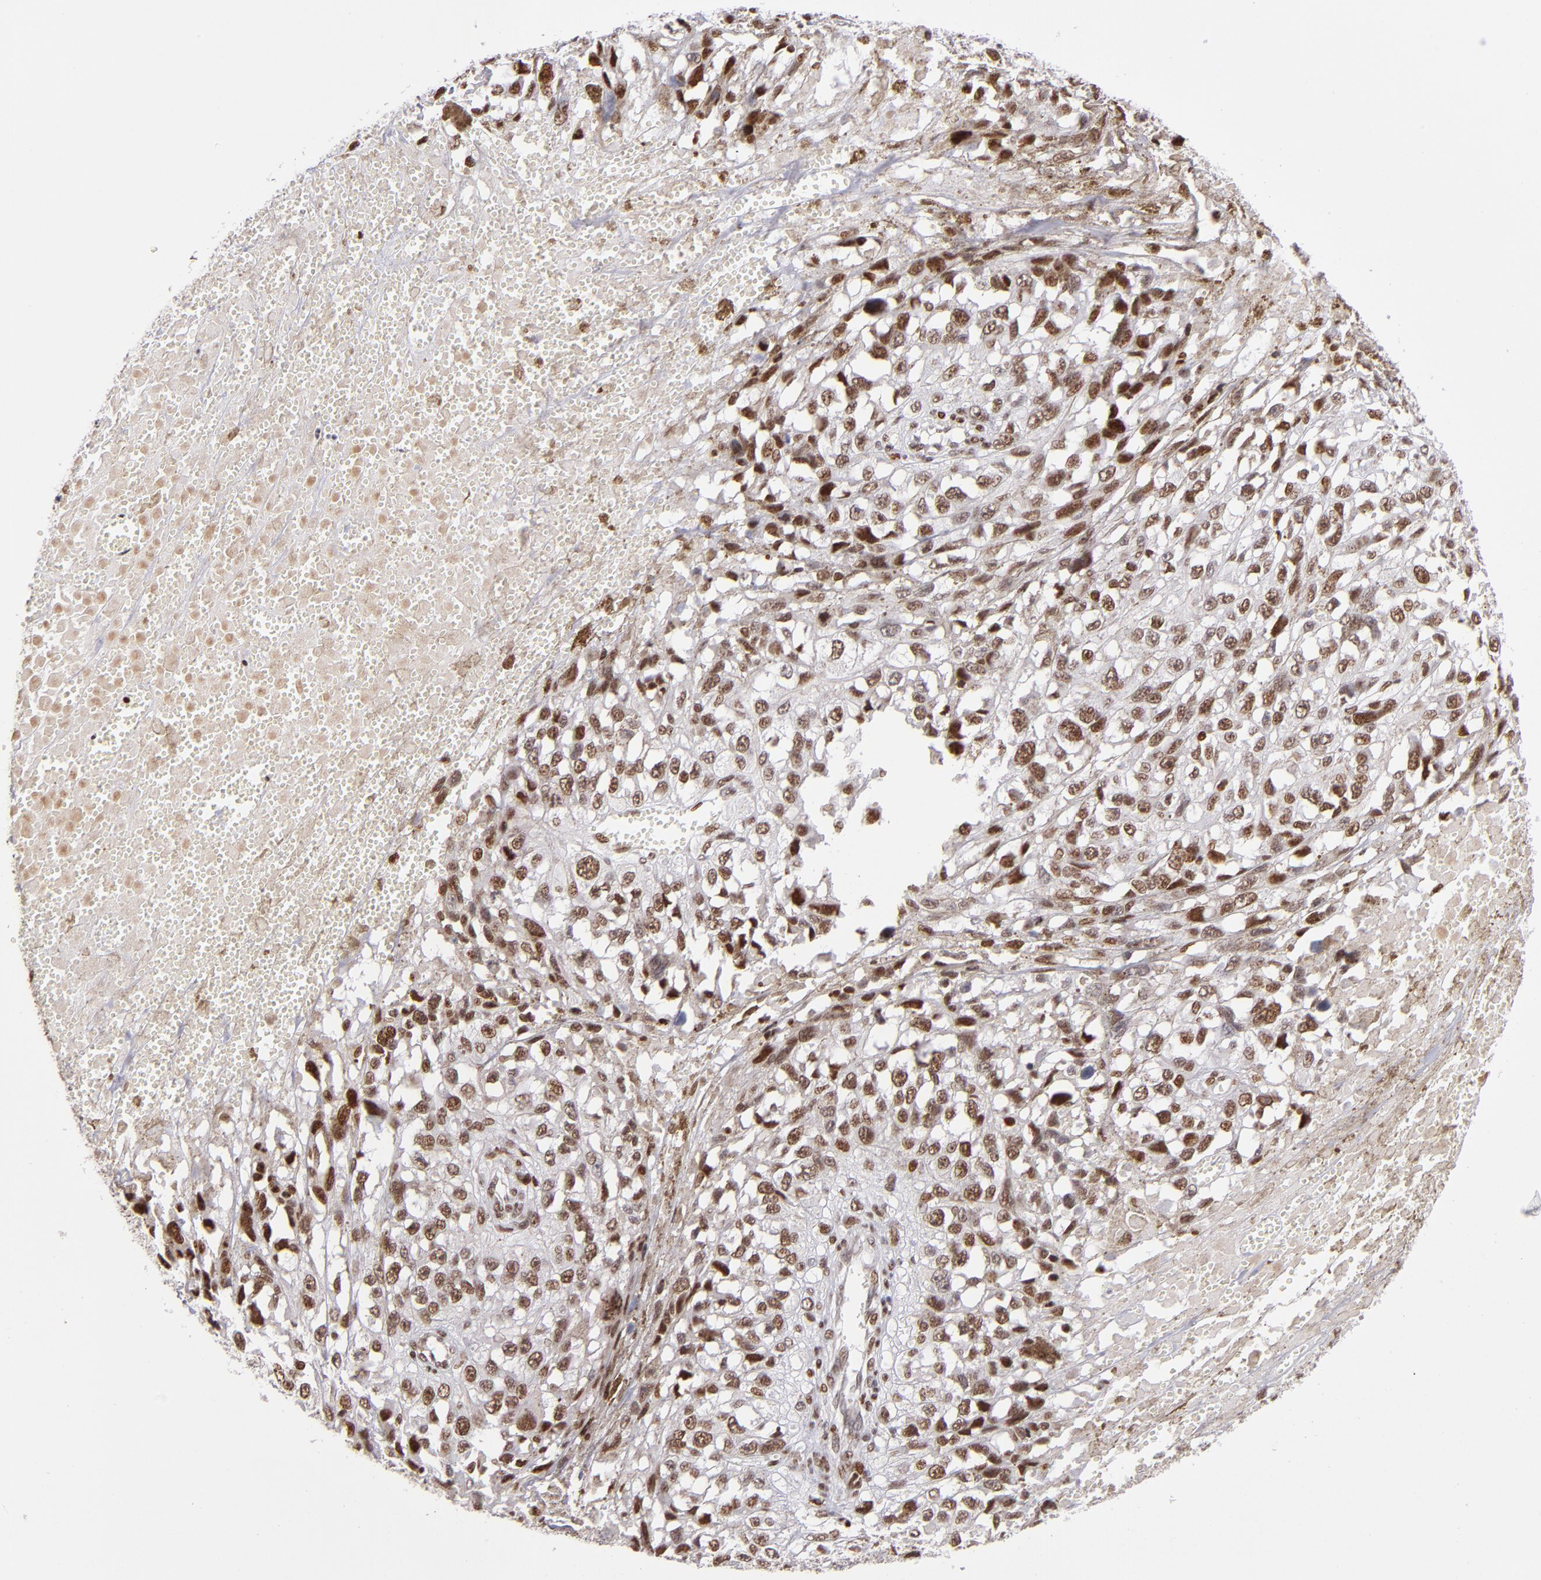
{"staining": {"intensity": "moderate", "quantity": ">75%", "location": "nuclear"}, "tissue": "melanoma", "cell_type": "Tumor cells", "image_type": "cancer", "snomed": [{"axis": "morphology", "description": "Malignant melanoma, Metastatic site"}, {"axis": "topography", "description": "Lymph node"}], "caption": "Malignant melanoma (metastatic site) tissue demonstrates moderate nuclear expression in approximately >75% of tumor cells, visualized by immunohistochemistry.", "gene": "POLA1", "patient": {"sex": "male", "age": 59}}